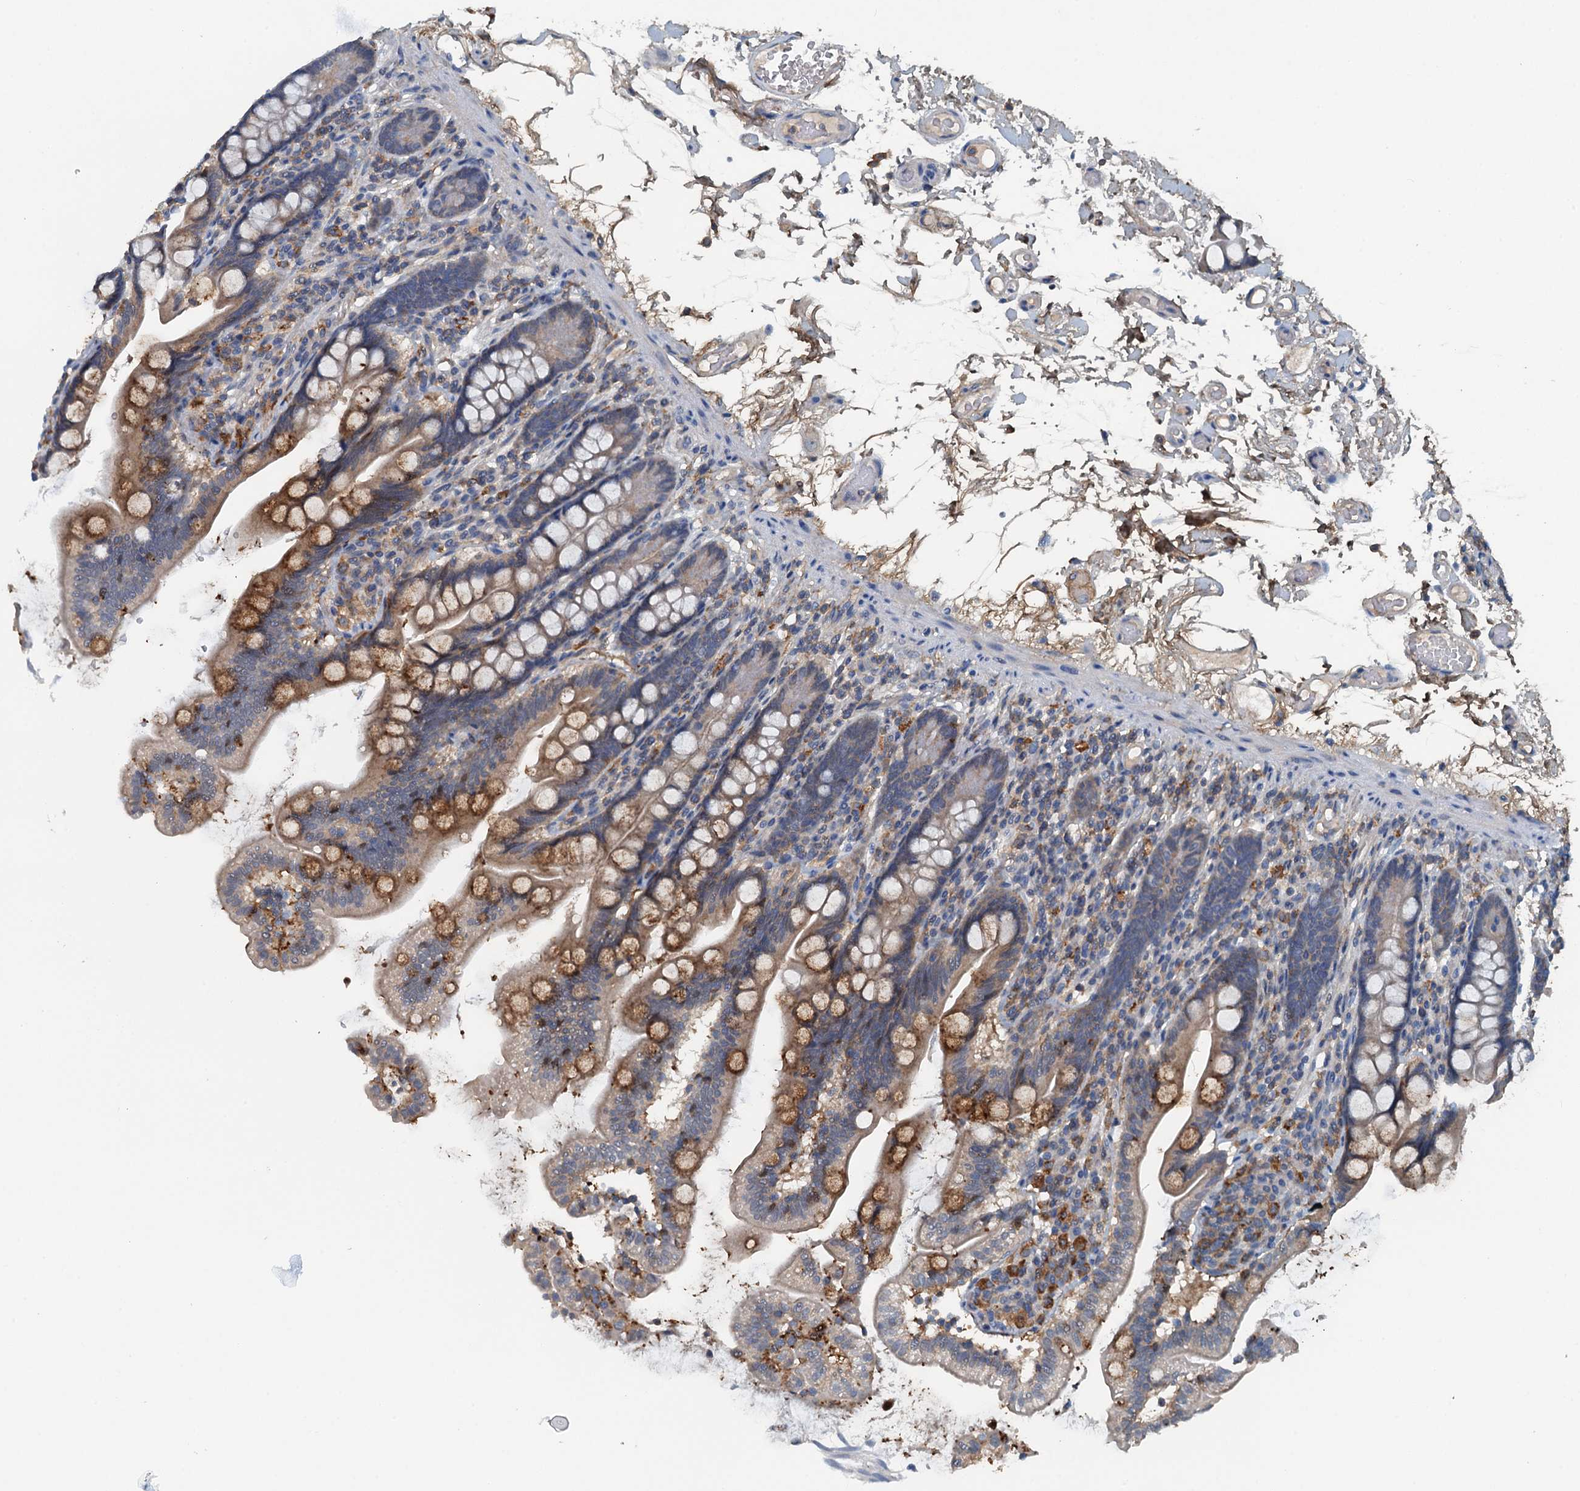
{"staining": {"intensity": "moderate", "quantity": "25%-75%", "location": "cytoplasmic/membranous"}, "tissue": "small intestine", "cell_type": "Glandular cells", "image_type": "normal", "snomed": [{"axis": "morphology", "description": "Normal tissue, NOS"}, {"axis": "topography", "description": "Small intestine"}], "caption": "This histopathology image shows IHC staining of unremarkable small intestine, with medium moderate cytoplasmic/membranous expression in about 25%-75% of glandular cells.", "gene": "THAP10", "patient": {"sex": "female", "age": 64}}